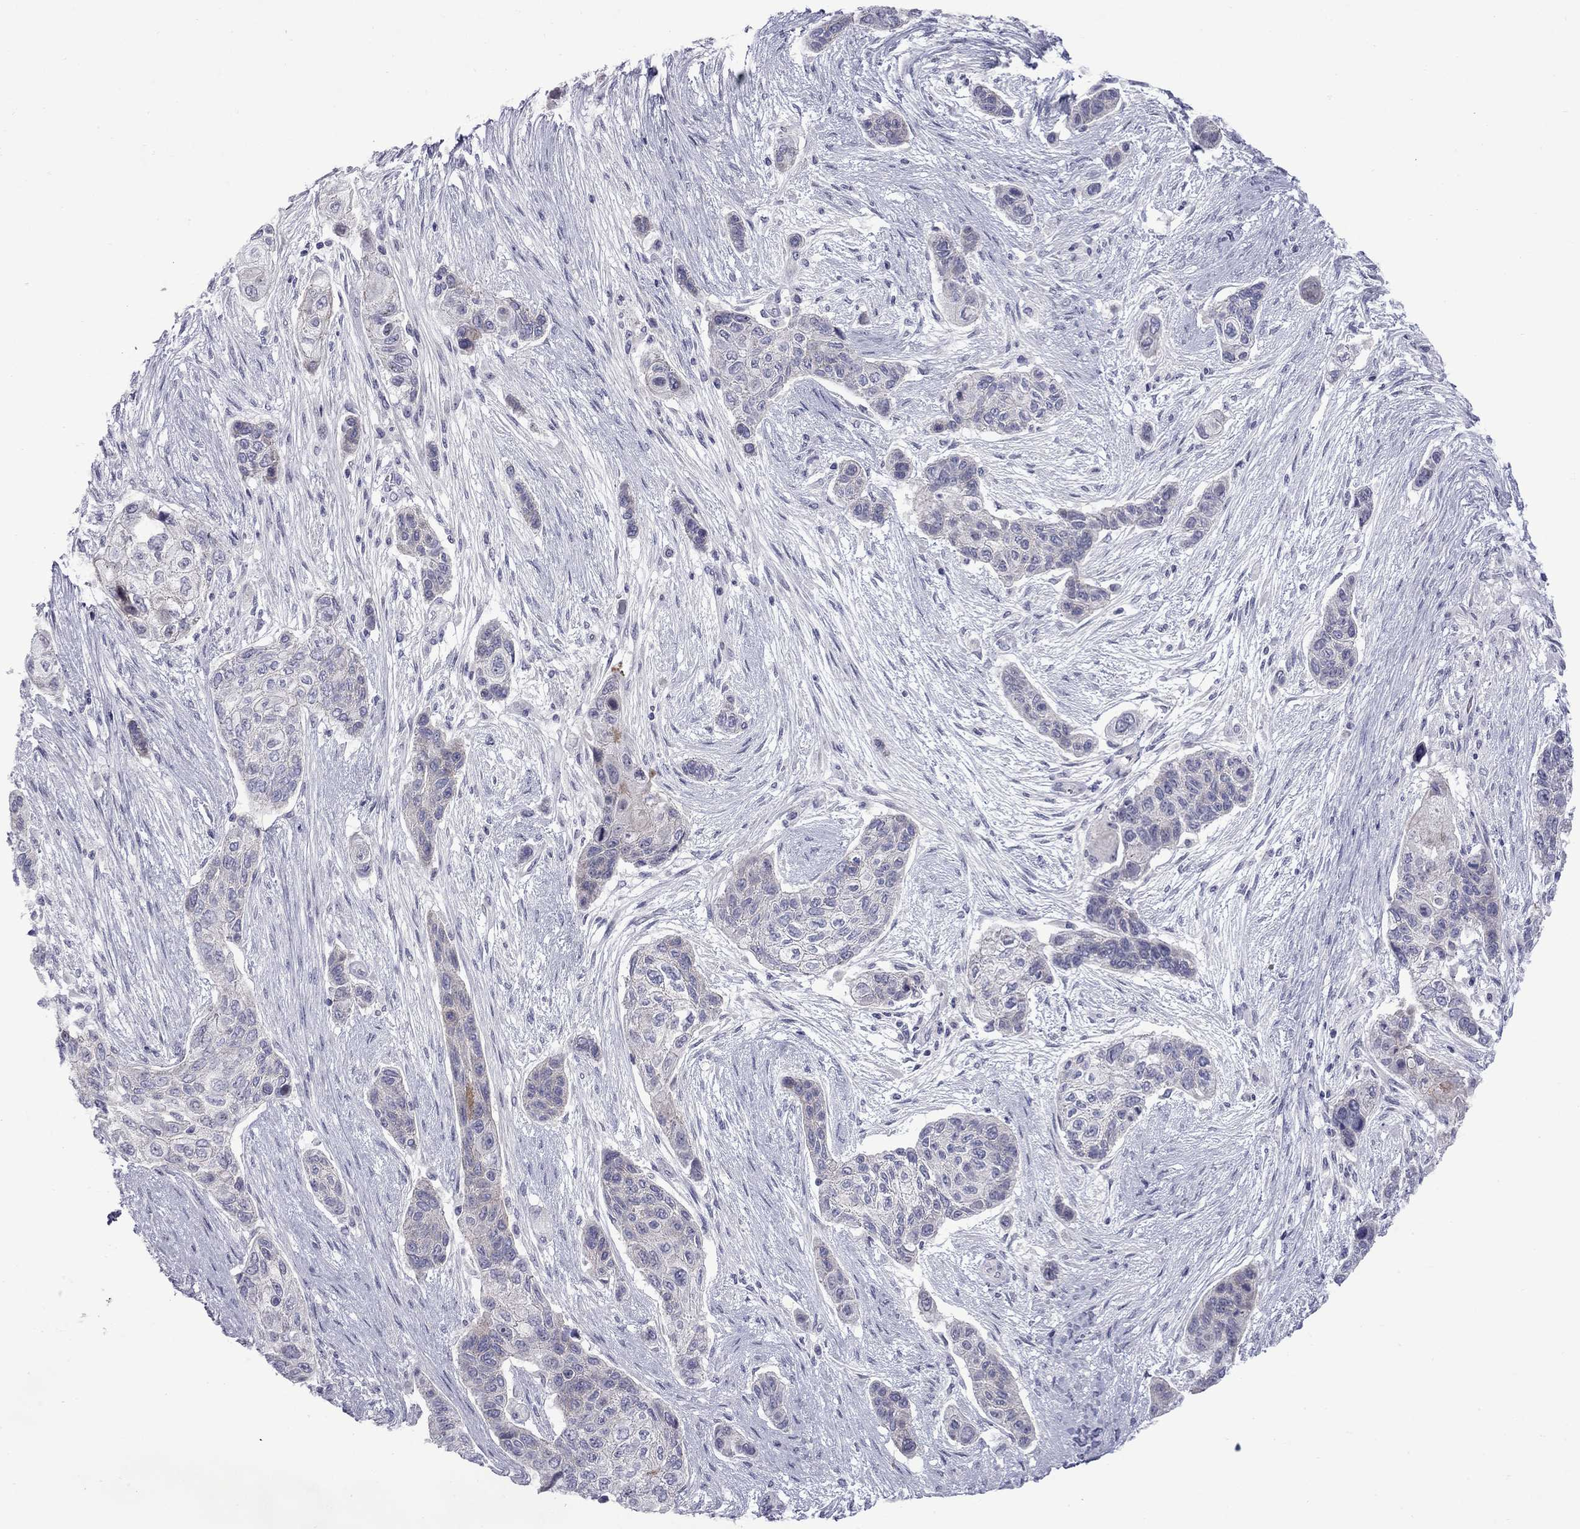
{"staining": {"intensity": "weak", "quantity": "<25%", "location": "cytoplasmic/membranous"}, "tissue": "lung cancer", "cell_type": "Tumor cells", "image_type": "cancer", "snomed": [{"axis": "morphology", "description": "Squamous cell carcinoma, NOS"}, {"axis": "topography", "description": "Lung"}], "caption": "High power microscopy histopathology image of an immunohistochemistry image of lung cancer, revealing no significant positivity in tumor cells.", "gene": "NRARP", "patient": {"sex": "male", "age": 69}}